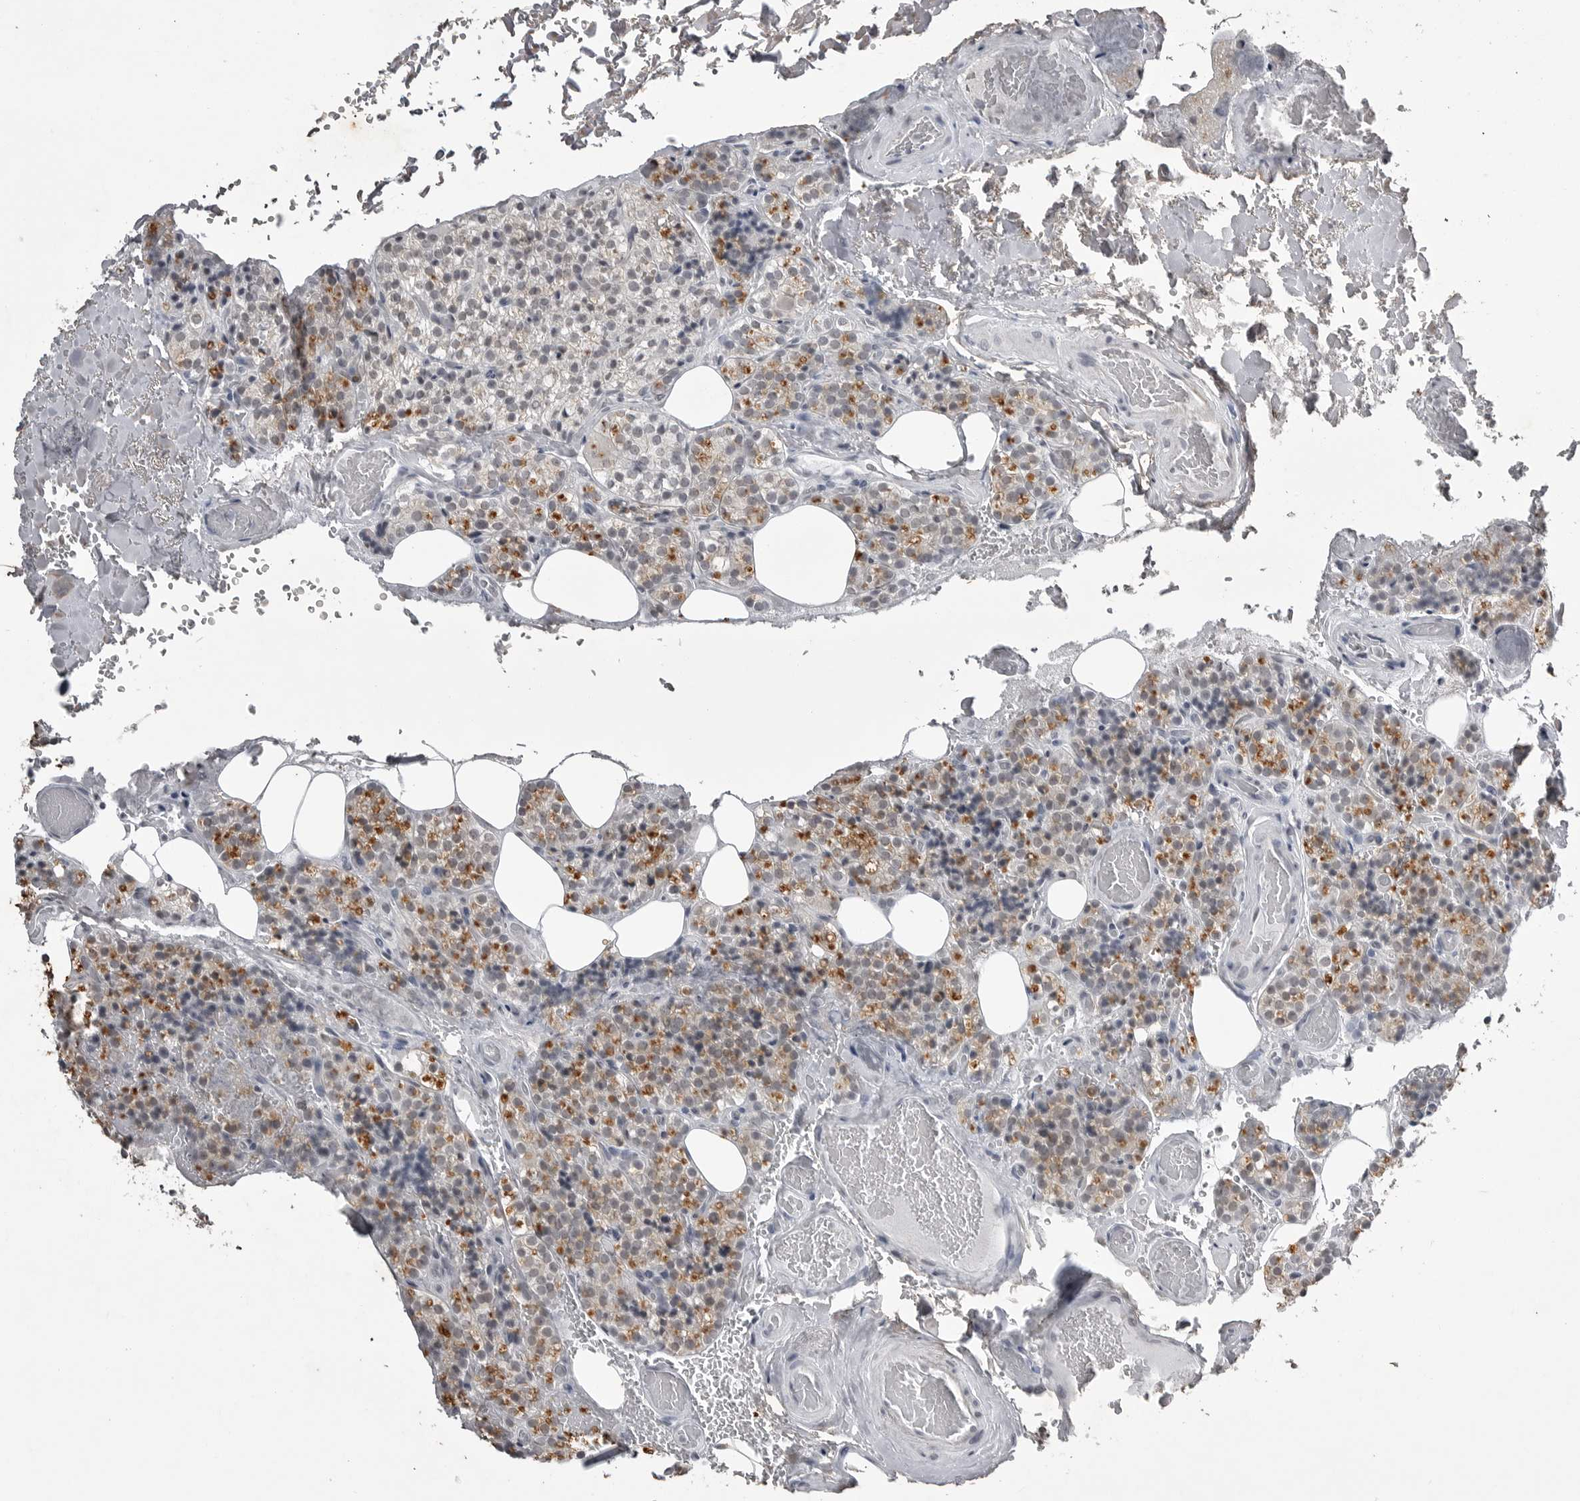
{"staining": {"intensity": "moderate", "quantity": "<25%", "location": "cytoplasmic/membranous"}, "tissue": "parathyroid gland", "cell_type": "Glandular cells", "image_type": "normal", "snomed": [{"axis": "morphology", "description": "Normal tissue, NOS"}, {"axis": "topography", "description": "Parathyroid gland"}], "caption": "This photomicrograph reveals normal parathyroid gland stained with immunohistochemistry (IHC) to label a protein in brown. The cytoplasmic/membranous of glandular cells show moderate positivity for the protein. Nuclei are counter-stained blue.", "gene": "RRM1", "patient": {"sex": "male", "age": 87}}